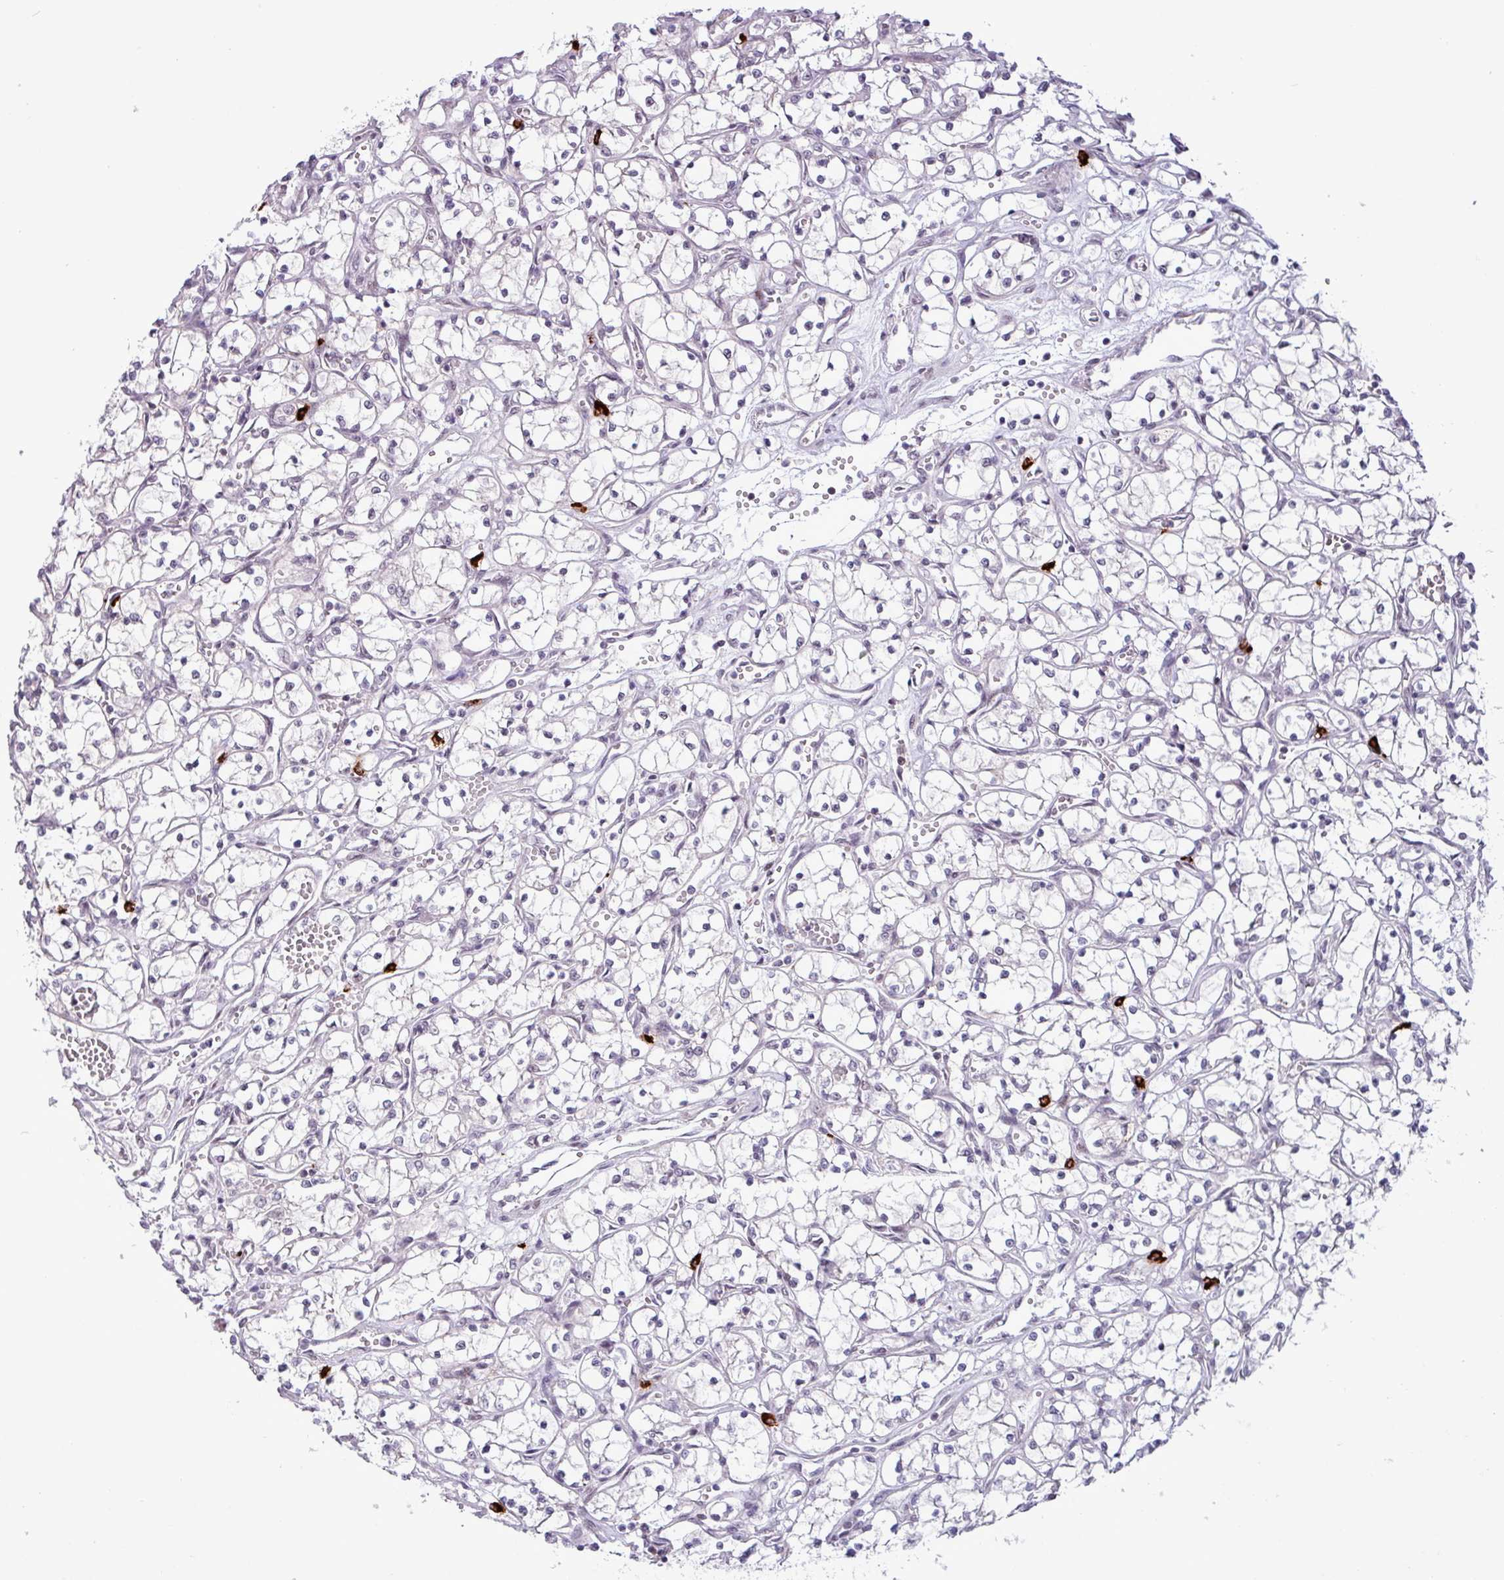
{"staining": {"intensity": "negative", "quantity": "none", "location": "none"}, "tissue": "renal cancer", "cell_type": "Tumor cells", "image_type": "cancer", "snomed": [{"axis": "morphology", "description": "Adenocarcinoma, NOS"}, {"axis": "topography", "description": "Kidney"}], "caption": "Image shows no significant protein positivity in tumor cells of adenocarcinoma (renal).", "gene": "NOTCH2", "patient": {"sex": "female", "age": 69}}